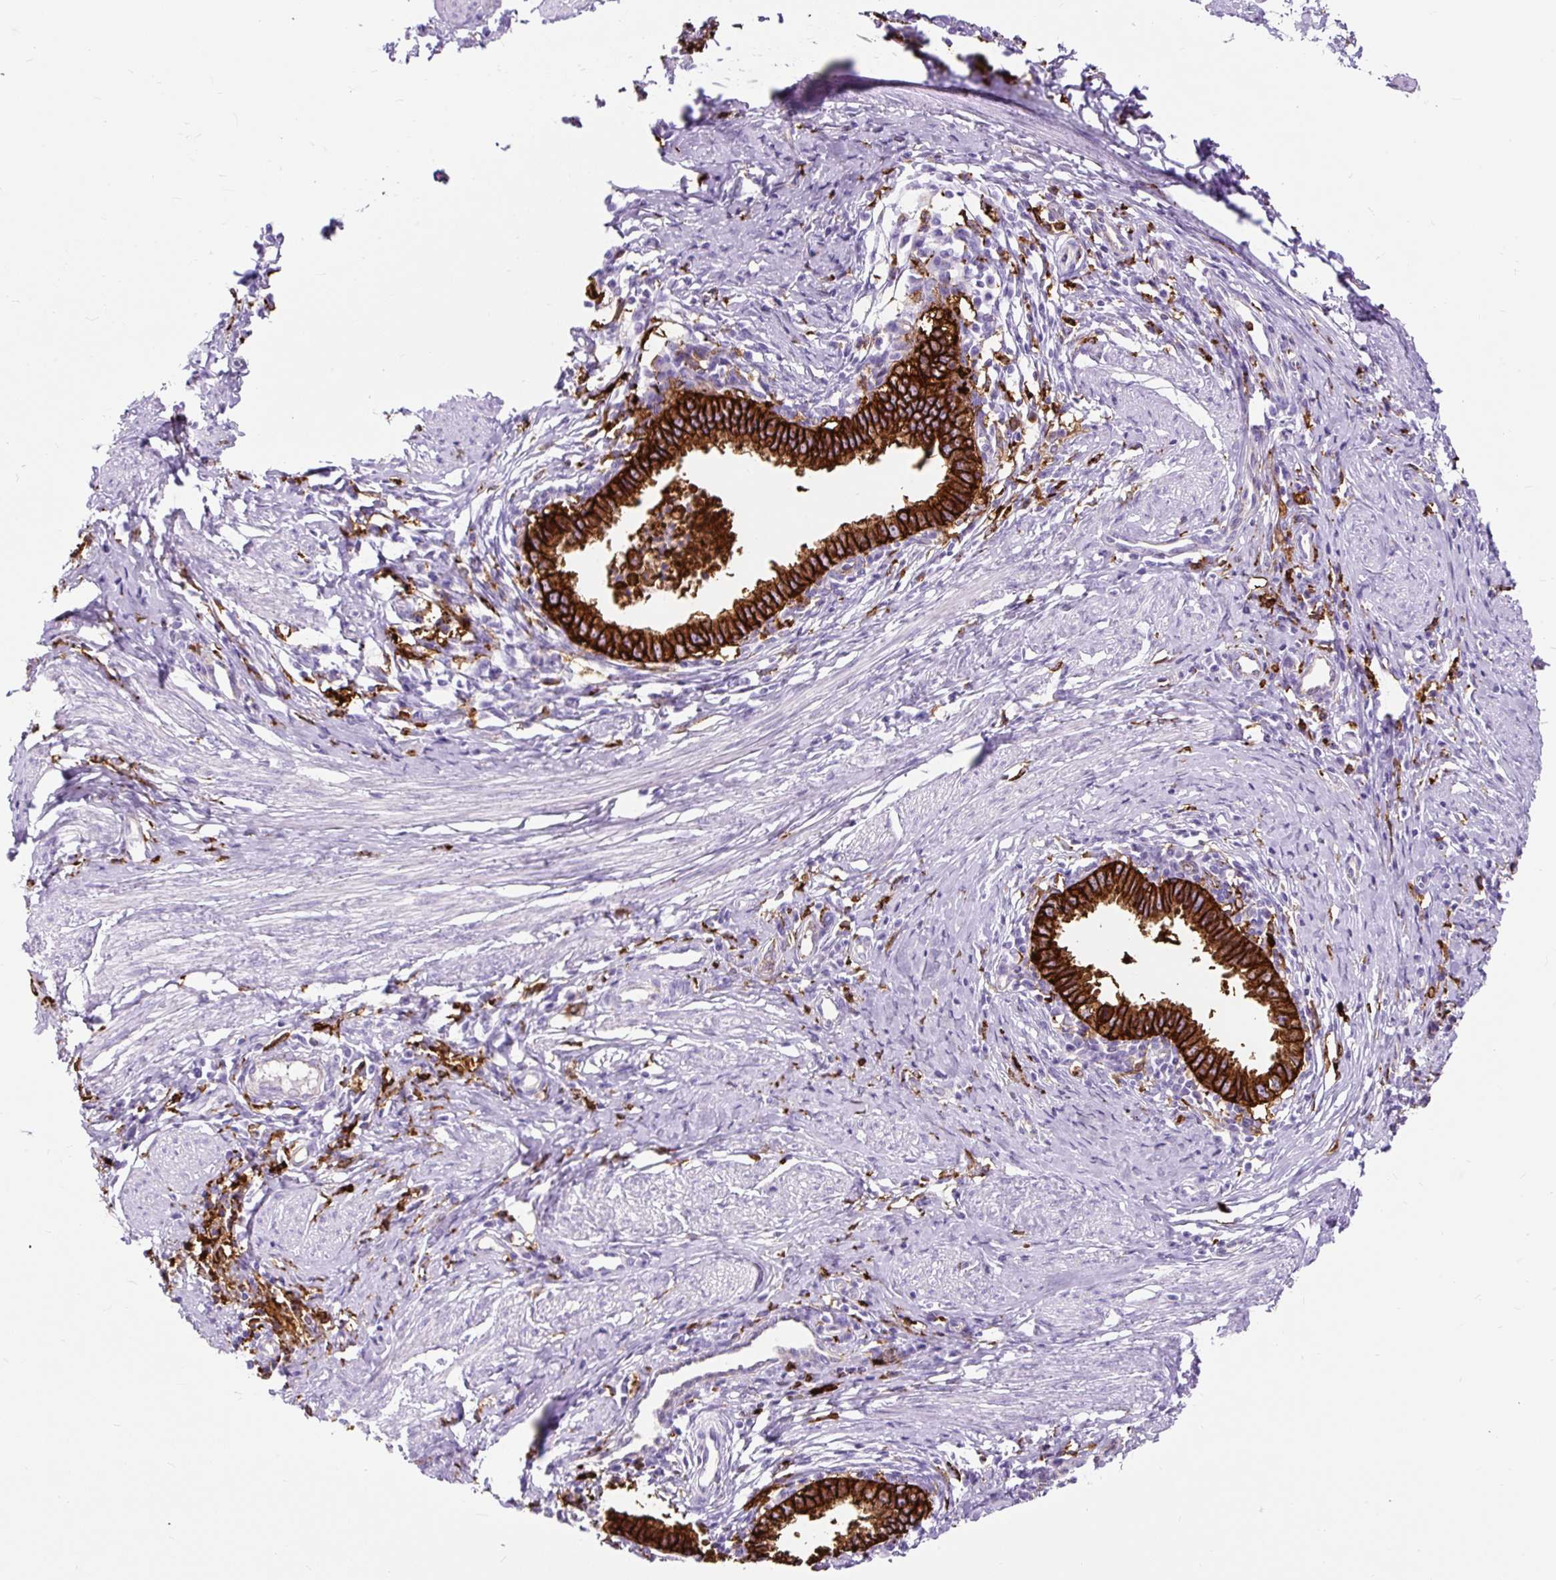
{"staining": {"intensity": "strong", "quantity": ">75%", "location": "cytoplasmic/membranous"}, "tissue": "cervical cancer", "cell_type": "Tumor cells", "image_type": "cancer", "snomed": [{"axis": "morphology", "description": "Adenocarcinoma, NOS"}, {"axis": "topography", "description": "Cervix"}], "caption": "Human adenocarcinoma (cervical) stained with a brown dye displays strong cytoplasmic/membranous positive staining in about >75% of tumor cells.", "gene": "HLA-DRA", "patient": {"sex": "female", "age": 36}}